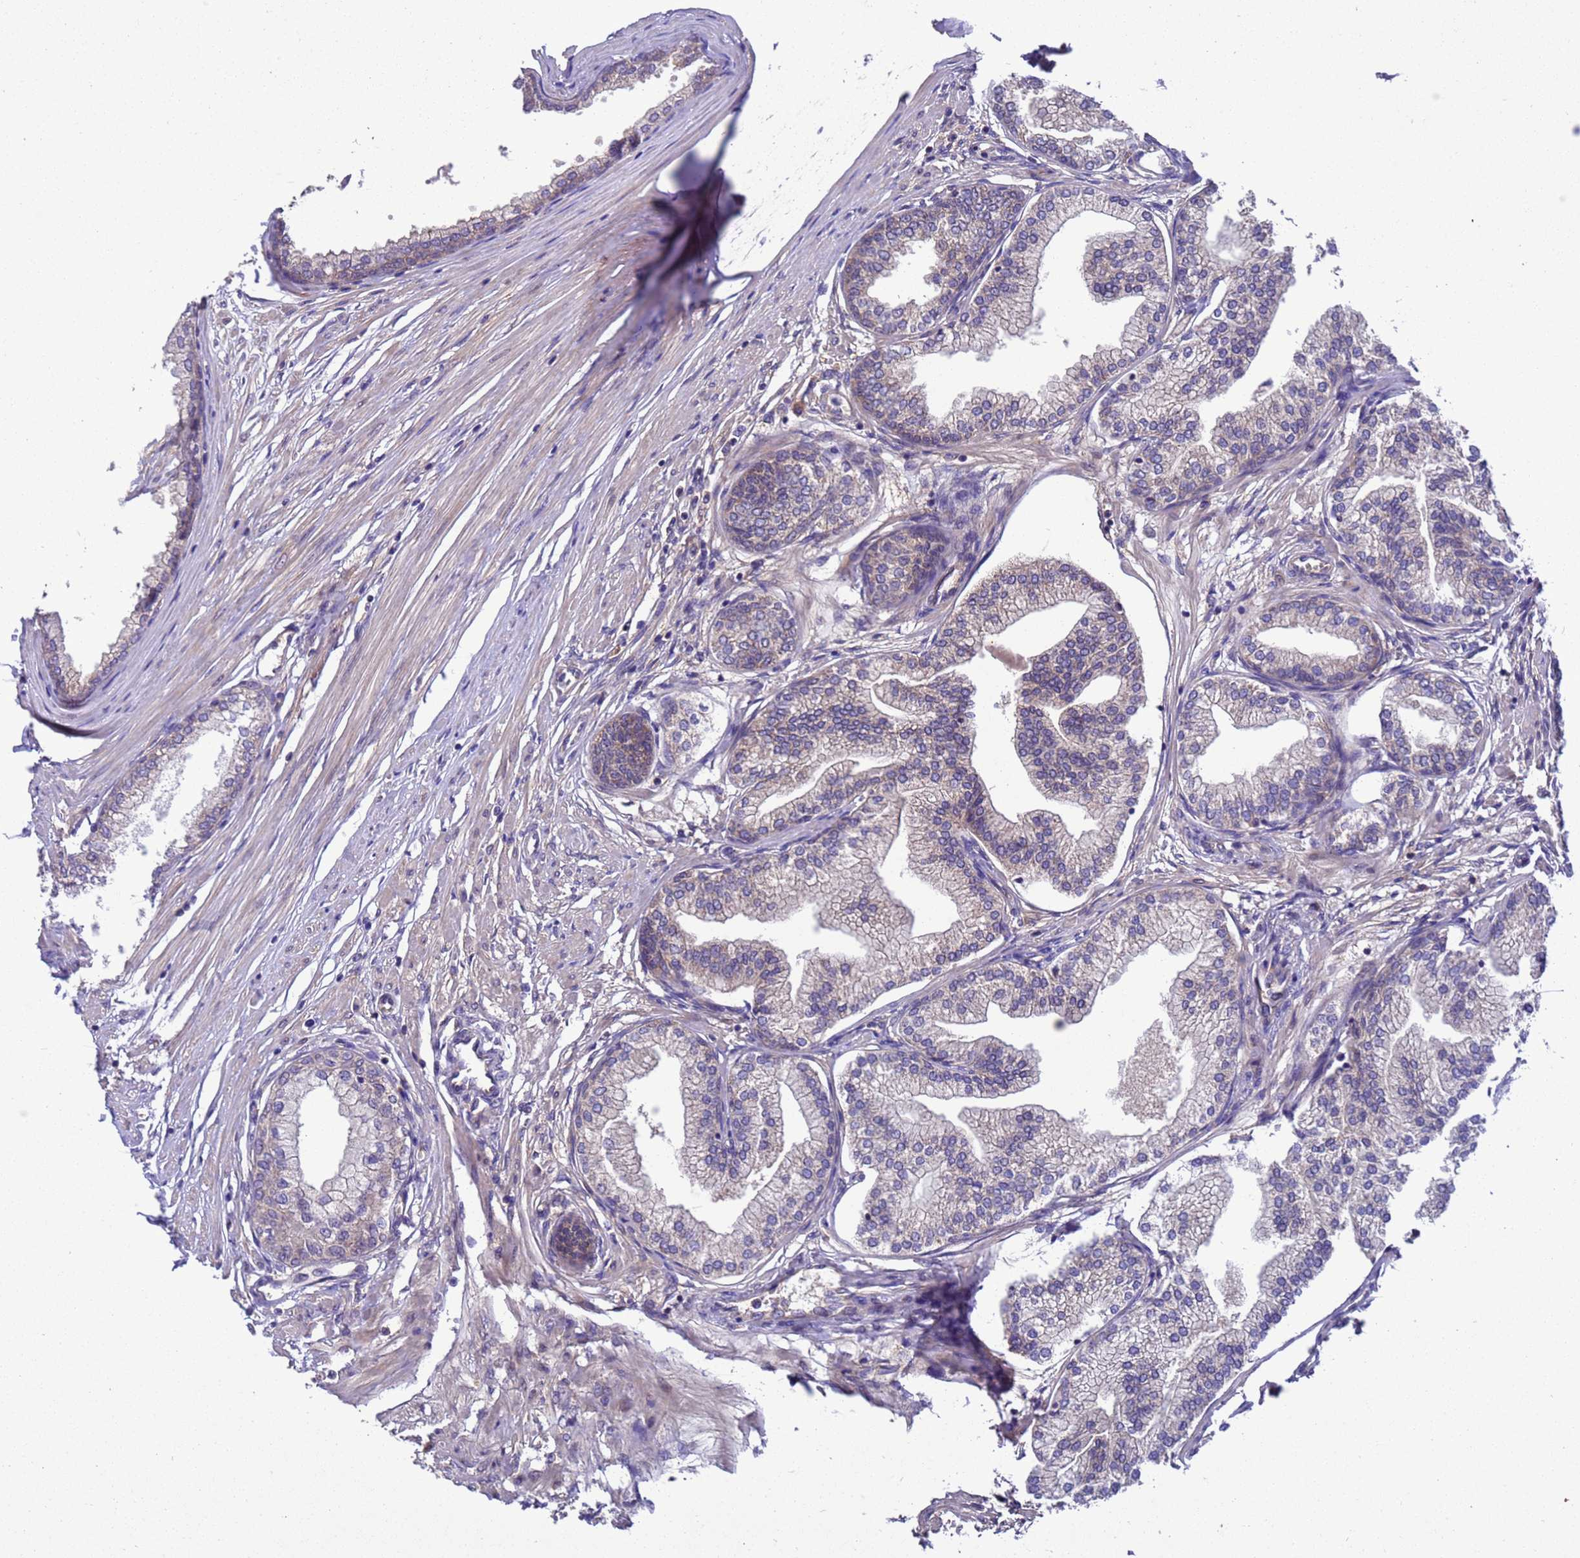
{"staining": {"intensity": "moderate", "quantity": "25%-75%", "location": "cytoplasmic/membranous"}, "tissue": "prostate", "cell_type": "Glandular cells", "image_type": "normal", "snomed": [{"axis": "morphology", "description": "Normal tissue, NOS"}, {"axis": "morphology", "description": "Urothelial carcinoma, Low grade"}, {"axis": "topography", "description": "Urinary bladder"}, {"axis": "topography", "description": "Prostate"}], "caption": "Immunohistochemical staining of normal human prostate reveals moderate cytoplasmic/membranous protein expression in about 25%-75% of glandular cells.", "gene": "ARHGAP12", "patient": {"sex": "male", "age": 60}}